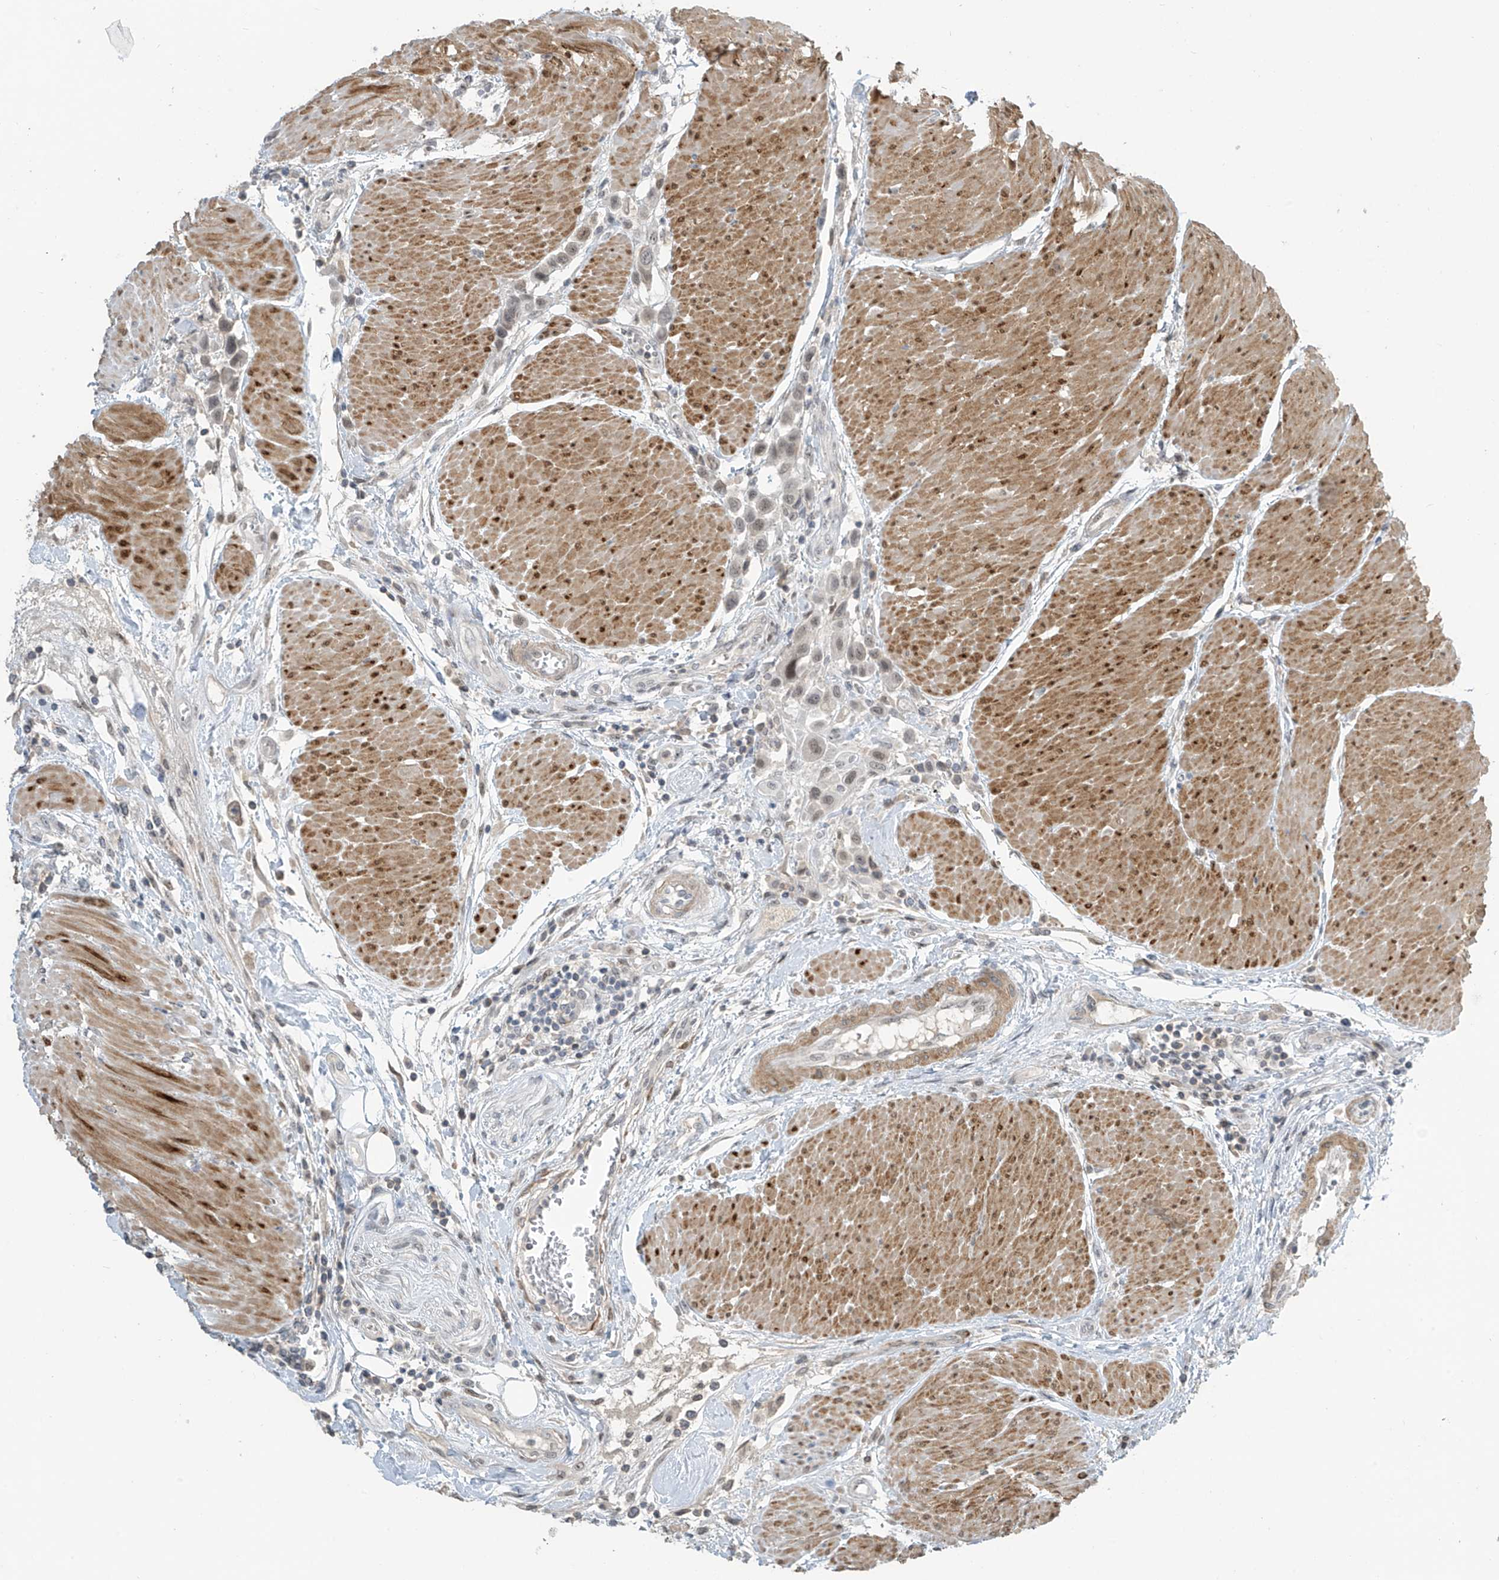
{"staining": {"intensity": "moderate", "quantity": ">75%", "location": "nuclear"}, "tissue": "urothelial cancer", "cell_type": "Tumor cells", "image_type": "cancer", "snomed": [{"axis": "morphology", "description": "Urothelial carcinoma, High grade"}, {"axis": "topography", "description": "Urinary bladder"}], "caption": "IHC of human urothelial cancer exhibits medium levels of moderate nuclear staining in about >75% of tumor cells.", "gene": "METAP1D", "patient": {"sex": "male", "age": 50}}